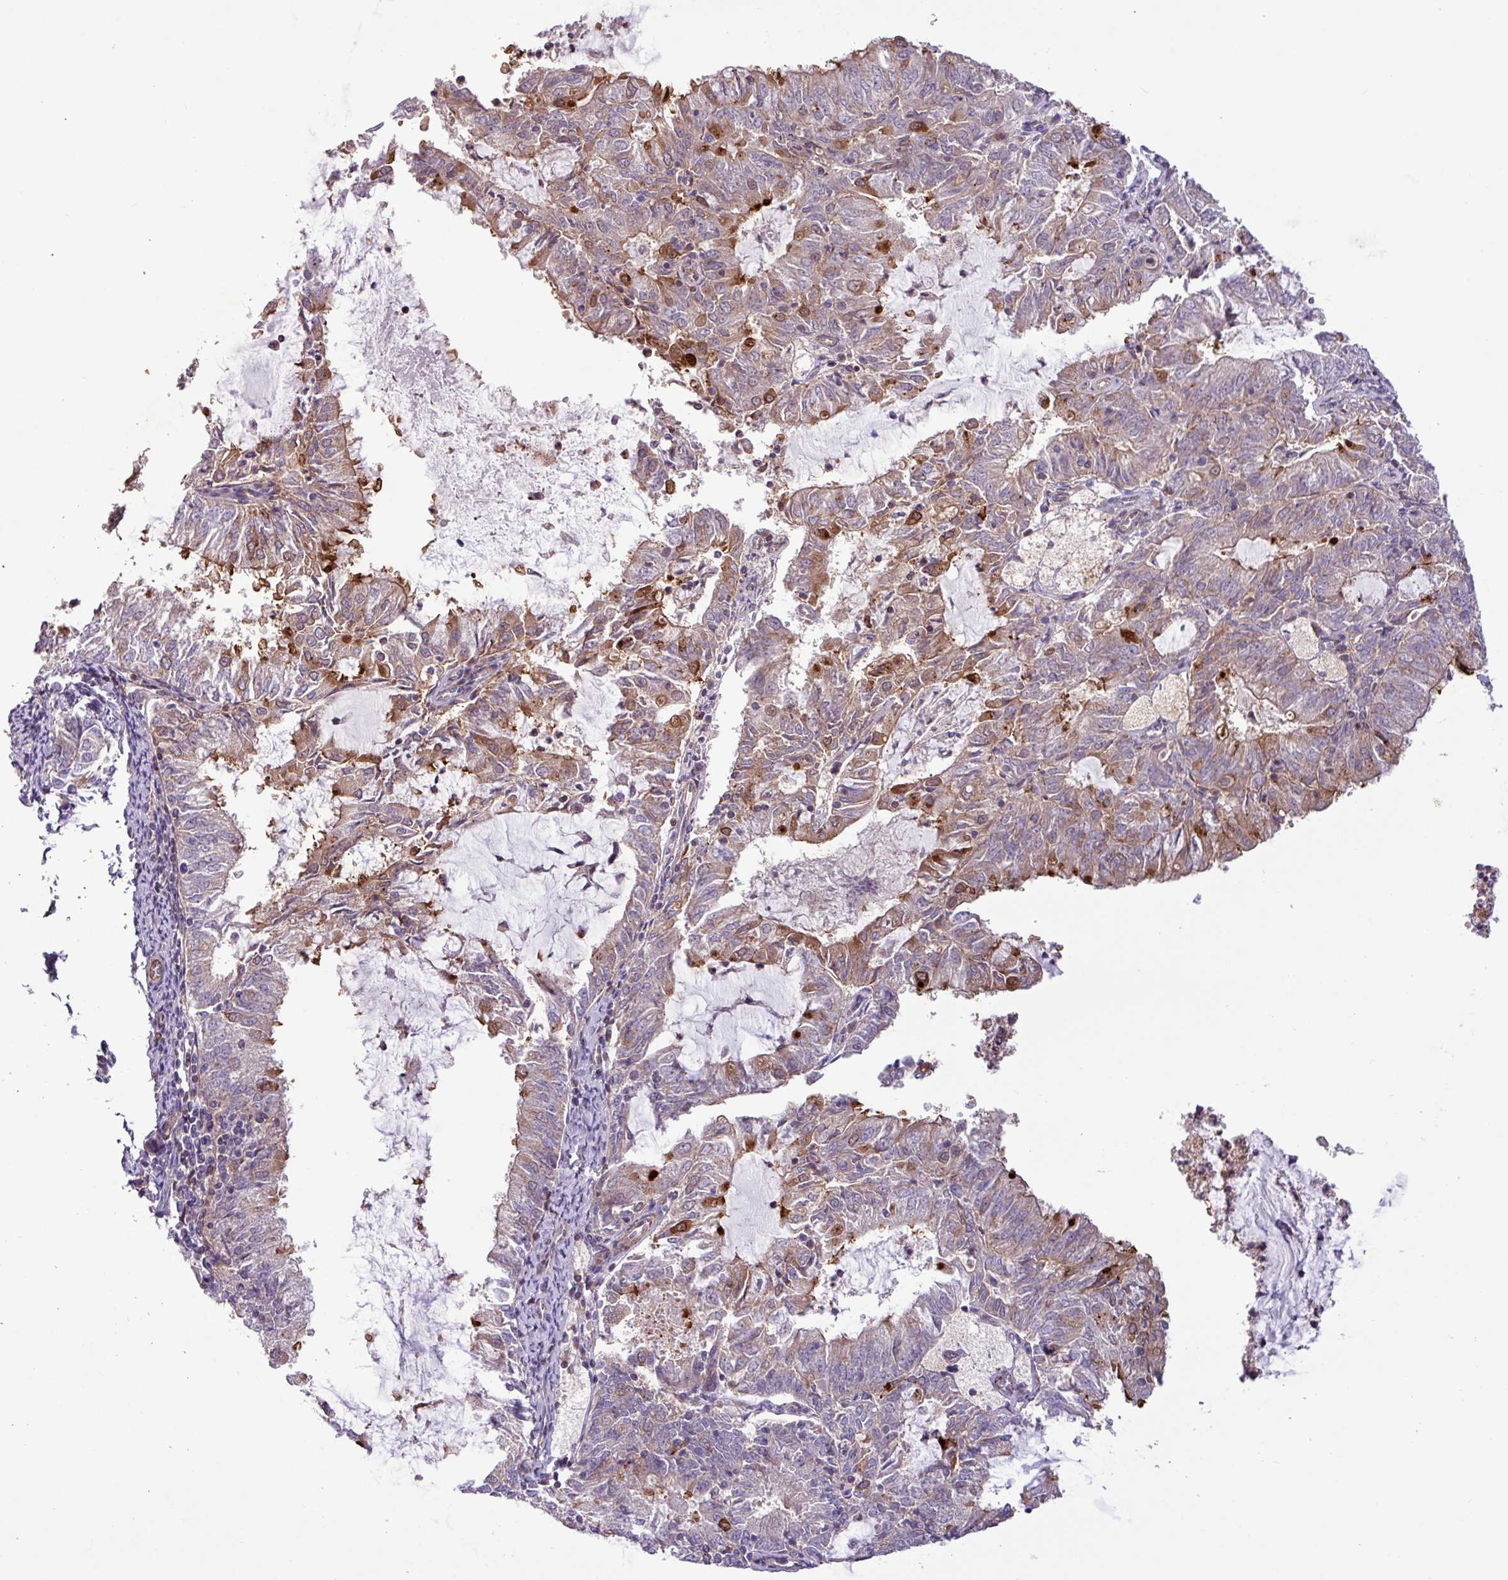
{"staining": {"intensity": "moderate", "quantity": "<25%", "location": "cytoplasmic/membranous,nuclear"}, "tissue": "endometrial cancer", "cell_type": "Tumor cells", "image_type": "cancer", "snomed": [{"axis": "morphology", "description": "Adenocarcinoma, NOS"}, {"axis": "topography", "description": "Endometrium"}], "caption": "IHC micrograph of neoplastic tissue: endometrial cancer stained using IHC demonstrates low levels of moderate protein expression localized specifically in the cytoplasmic/membranous and nuclear of tumor cells, appearing as a cytoplasmic/membranous and nuclear brown color.", "gene": "CNTRL", "patient": {"sex": "female", "age": 57}}